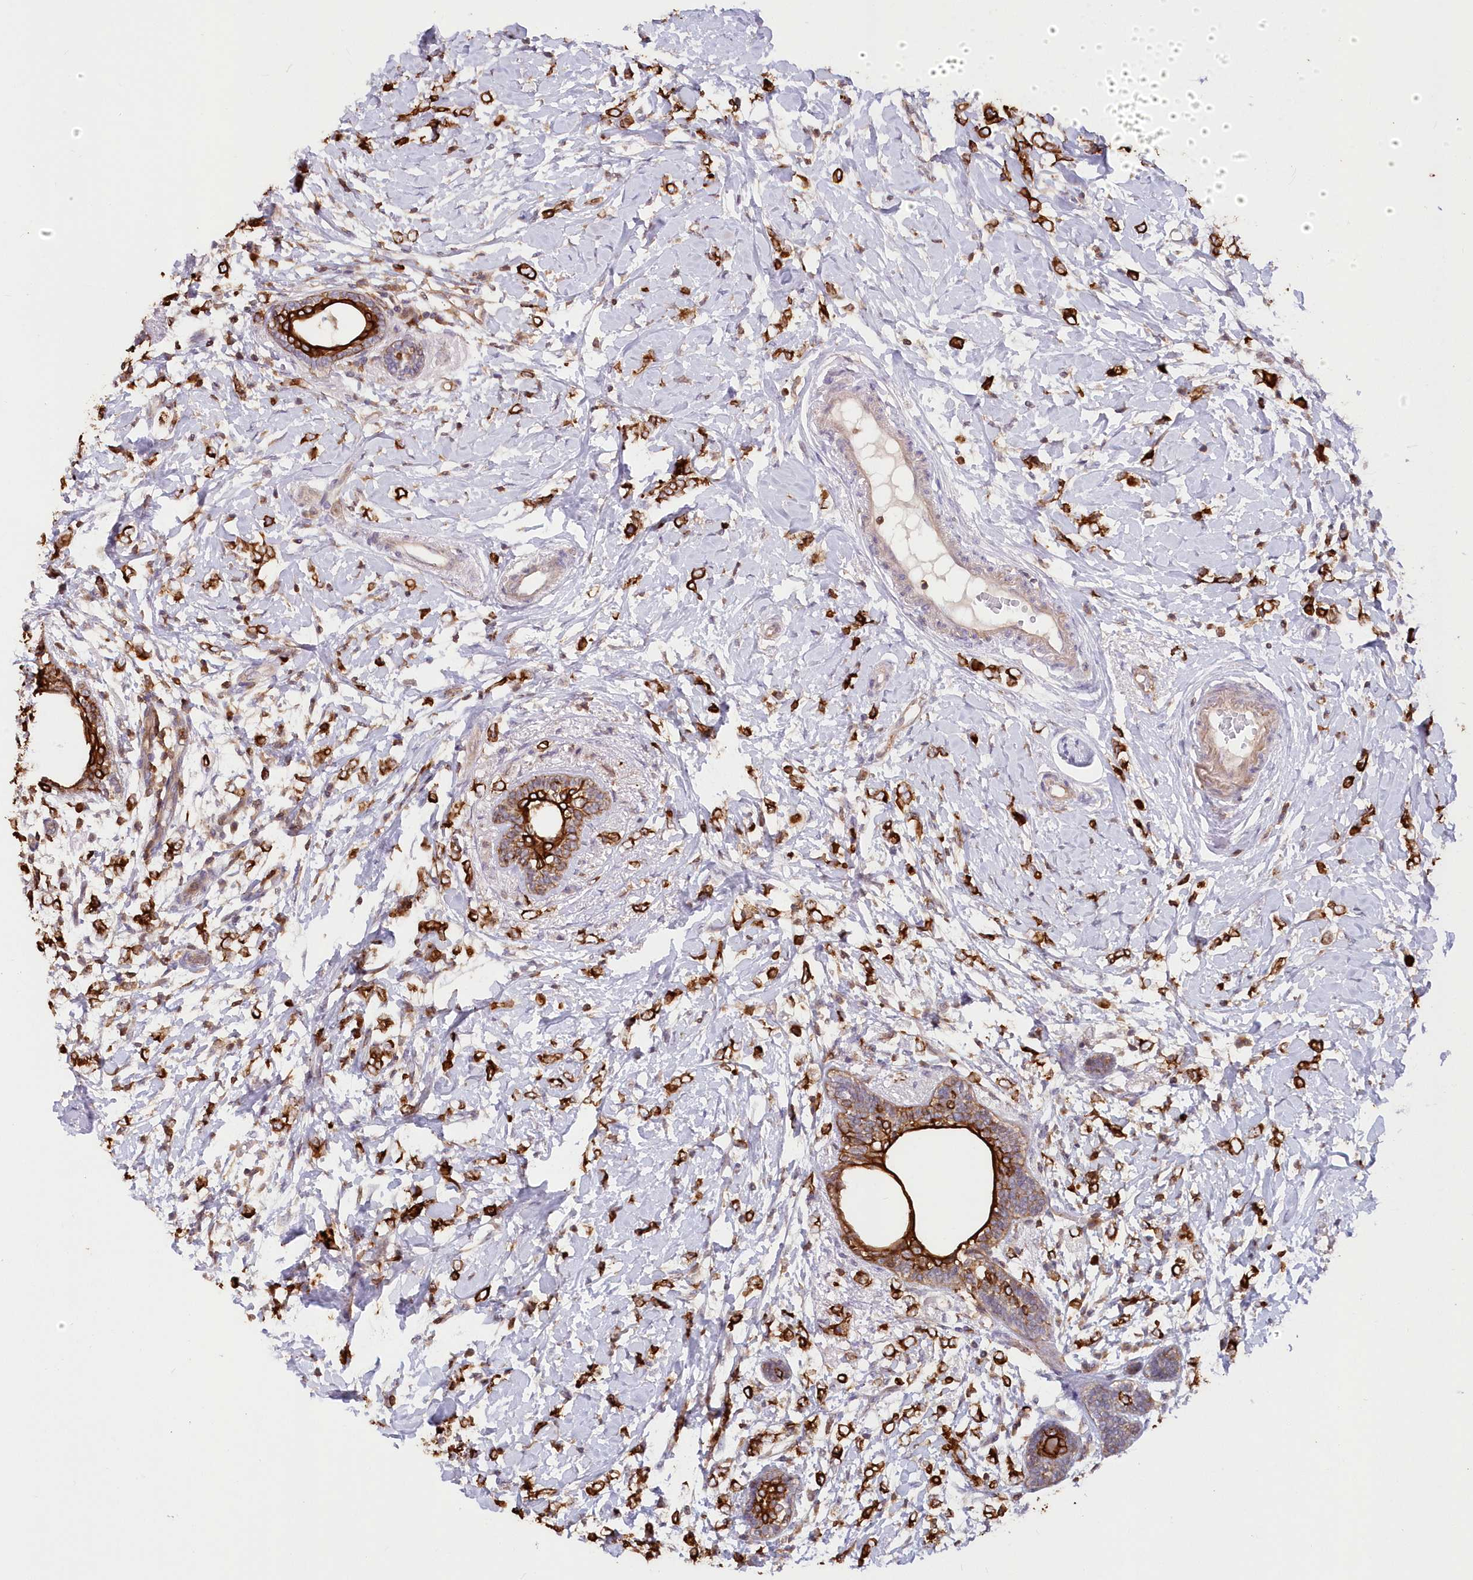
{"staining": {"intensity": "strong", "quantity": ">75%", "location": "cytoplasmic/membranous"}, "tissue": "breast cancer", "cell_type": "Tumor cells", "image_type": "cancer", "snomed": [{"axis": "morphology", "description": "Normal tissue, NOS"}, {"axis": "morphology", "description": "Lobular carcinoma"}, {"axis": "topography", "description": "Breast"}], "caption": "Strong cytoplasmic/membranous positivity for a protein is identified in about >75% of tumor cells of breast cancer using immunohistochemistry.", "gene": "SNED1", "patient": {"sex": "female", "age": 47}}